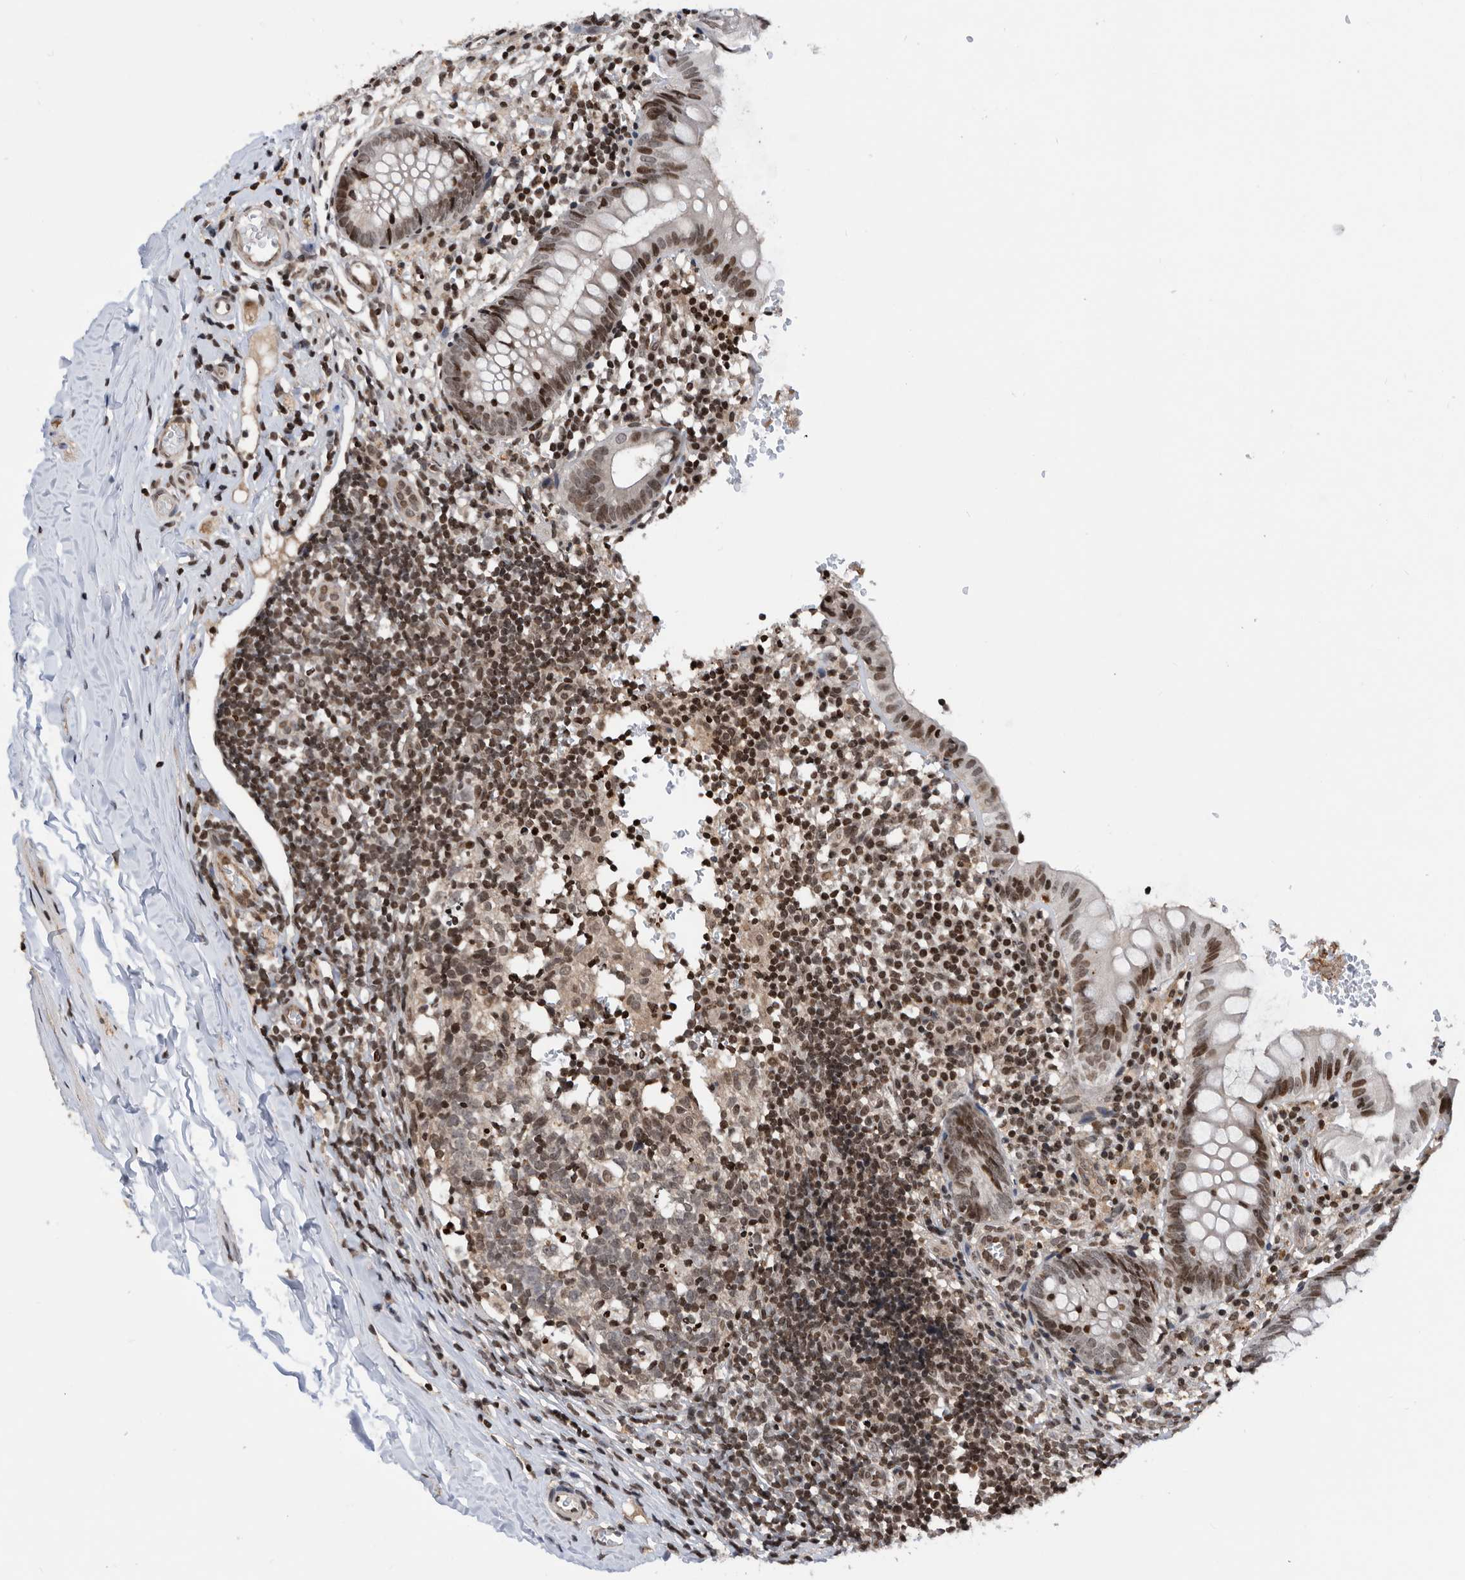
{"staining": {"intensity": "moderate", "quantity": ">75%", "location": "nuclear"}, "tissue": "appendix", "cell_type": "Glandular cells", "image_type": "normal", "snomed": [{"axis": "morphology", "description": "Normal tissue, NOS"}, {"axis": "topography", "description": "Appendix"}], "caption": "Immunohistochemical staining of unremarkable human appendix reveals medium levels of moderate nuclear positivity in approximately >75% of glandular cells.", "gene": "SNRNP48", "patient": {"sex": "male", "age": 8}}